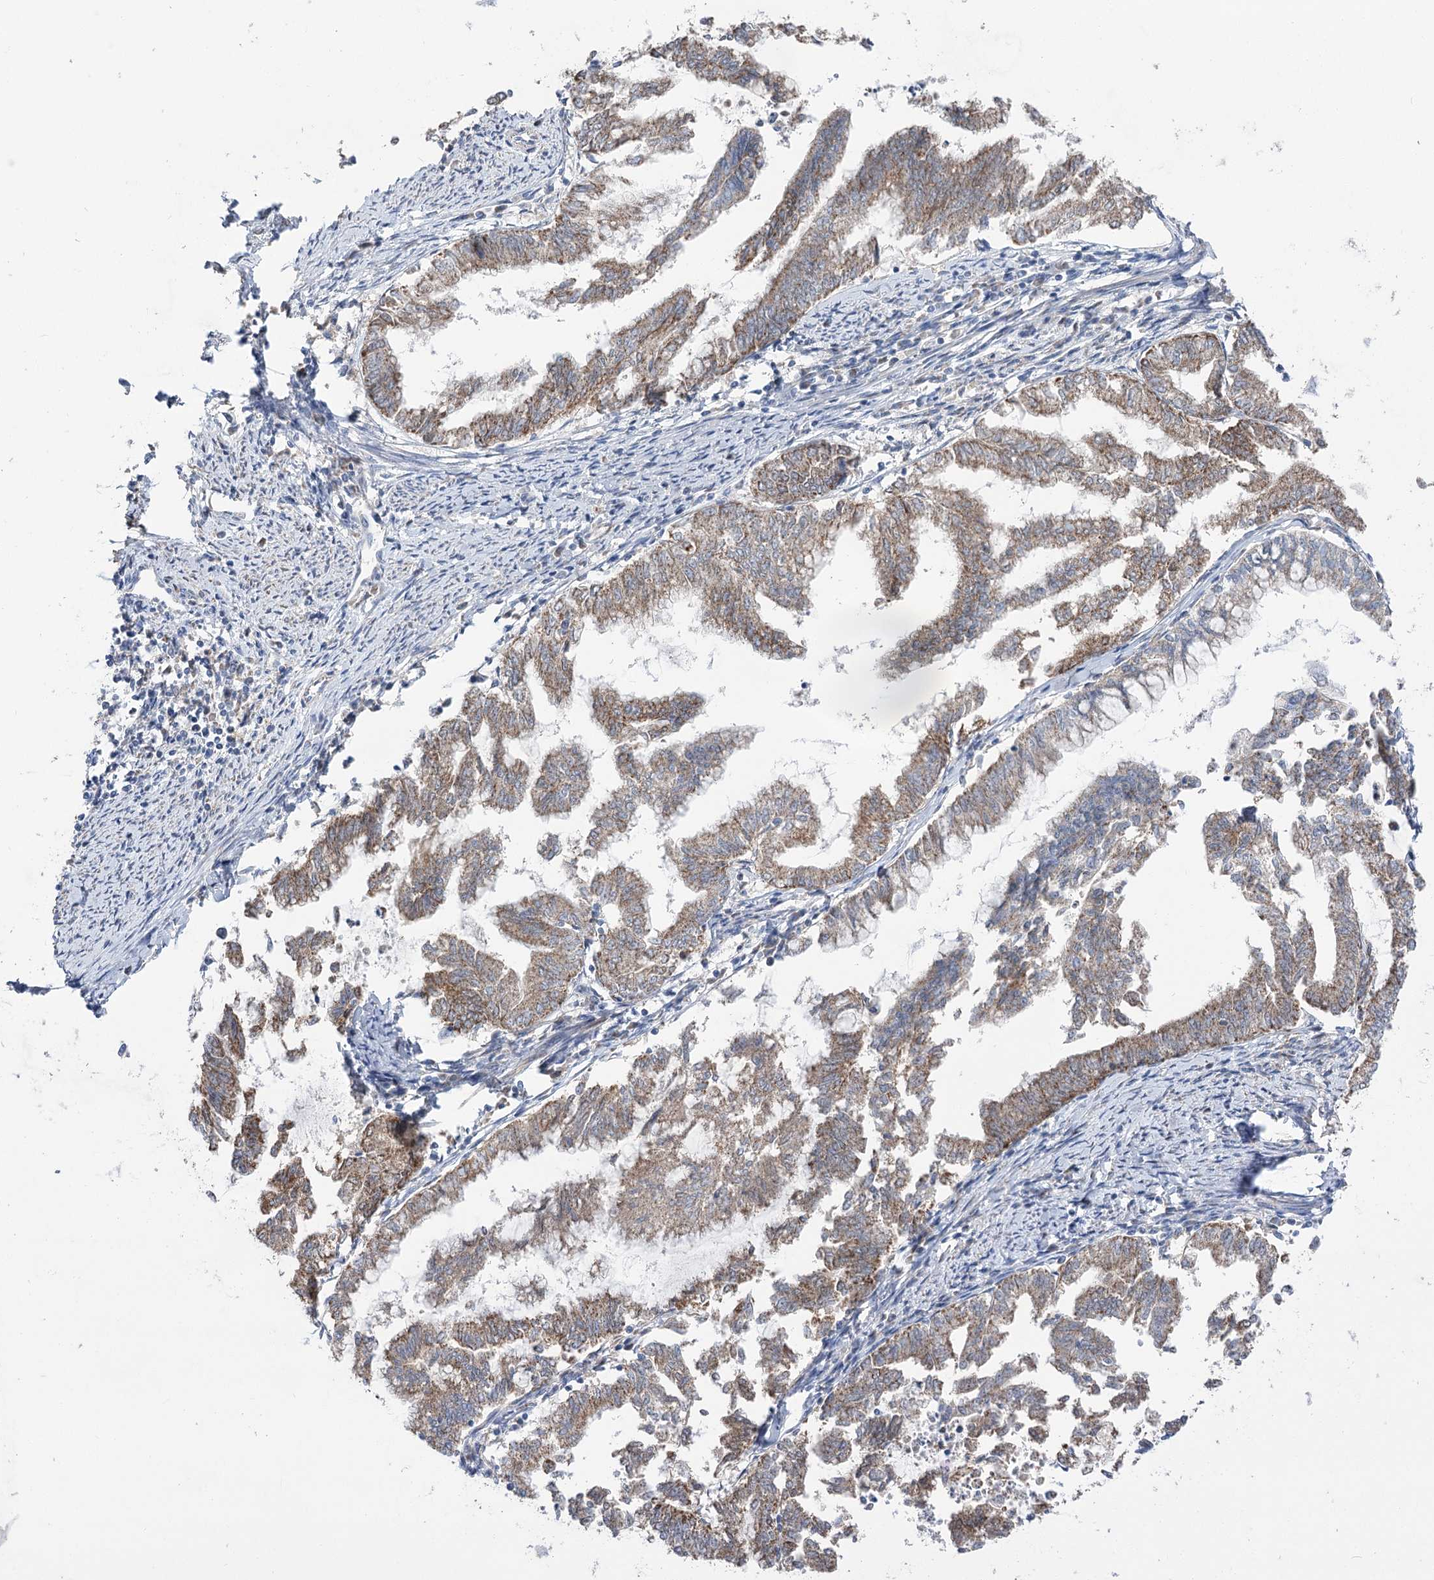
{"staining": {"intensity": "moderate", "quantity": "25%-75%", "location": "cytoplasmic/membranous"}, "tissue": "endometrial cancer", "cell_type": "Tumor cells", "image_type": "cancer", "snomed": [{"axis": "morphology", "description": "Adenocarcinoma, NOS"}, {"axis": "topography", "description": "Endometrium"}], "caption": "IHC of human adenocarcinoma (endometrial) reveals medium levels of moderate cytoplasmic/membranous staining in about 25%-75% of tumor cells. Immunohistochemistry (ihc) stains the protein in brown and the nuclei are stained blue.", "gene": "ECHDC3", "patient": {"sex": "female", "age": 79}}